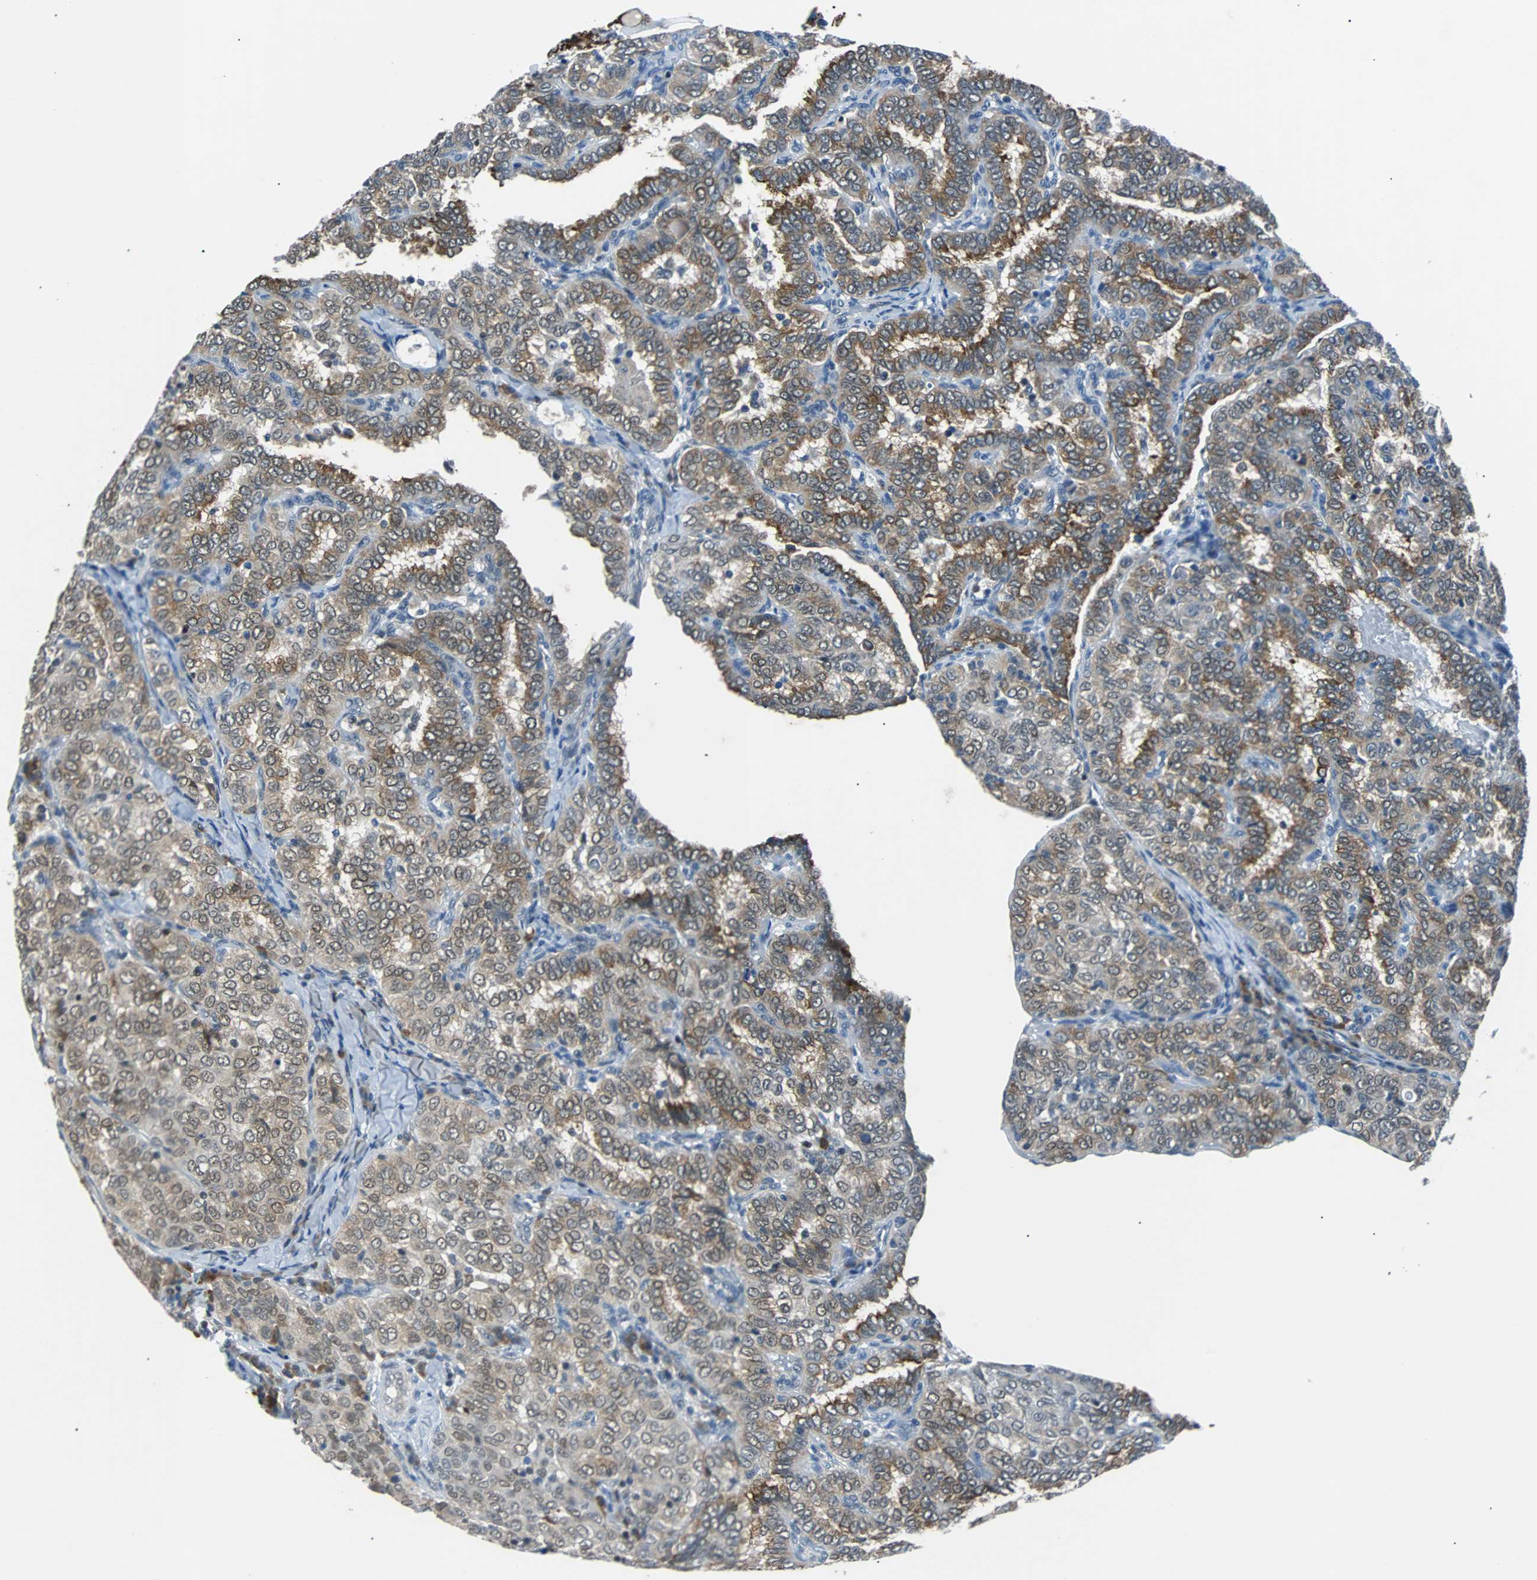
{"staining": {"intensity": "moderate", "quantity": "25%-75%", "location": "cytoplasmic/membranous"}, "tissue": "thyroid cancer", "cell_type": "Tumor cells", "image_type": "cancer", "snomed": [{"axis": "morphology", "description": "Papillary adenocarcinoma, NOS"}, {"axis": "topography", "description": "Thyroid gland"}], "caption": "A high-resolution histopathology image shows immunohistochemistry (IHC) staining of thyroid cancer (papillary adenocarcinoma), which demonstrates moderate cytoplasmic/membranous positivity in about 25%-75% of tumor cells. The protein is stained brown, and the nuclei are stained in blue (DAB (3,3'-diaminobenzidine) IHC with brightfield microscopy, high magnification).", "gene": "USP28", "patient": {"sex": "female", "age": 30}}